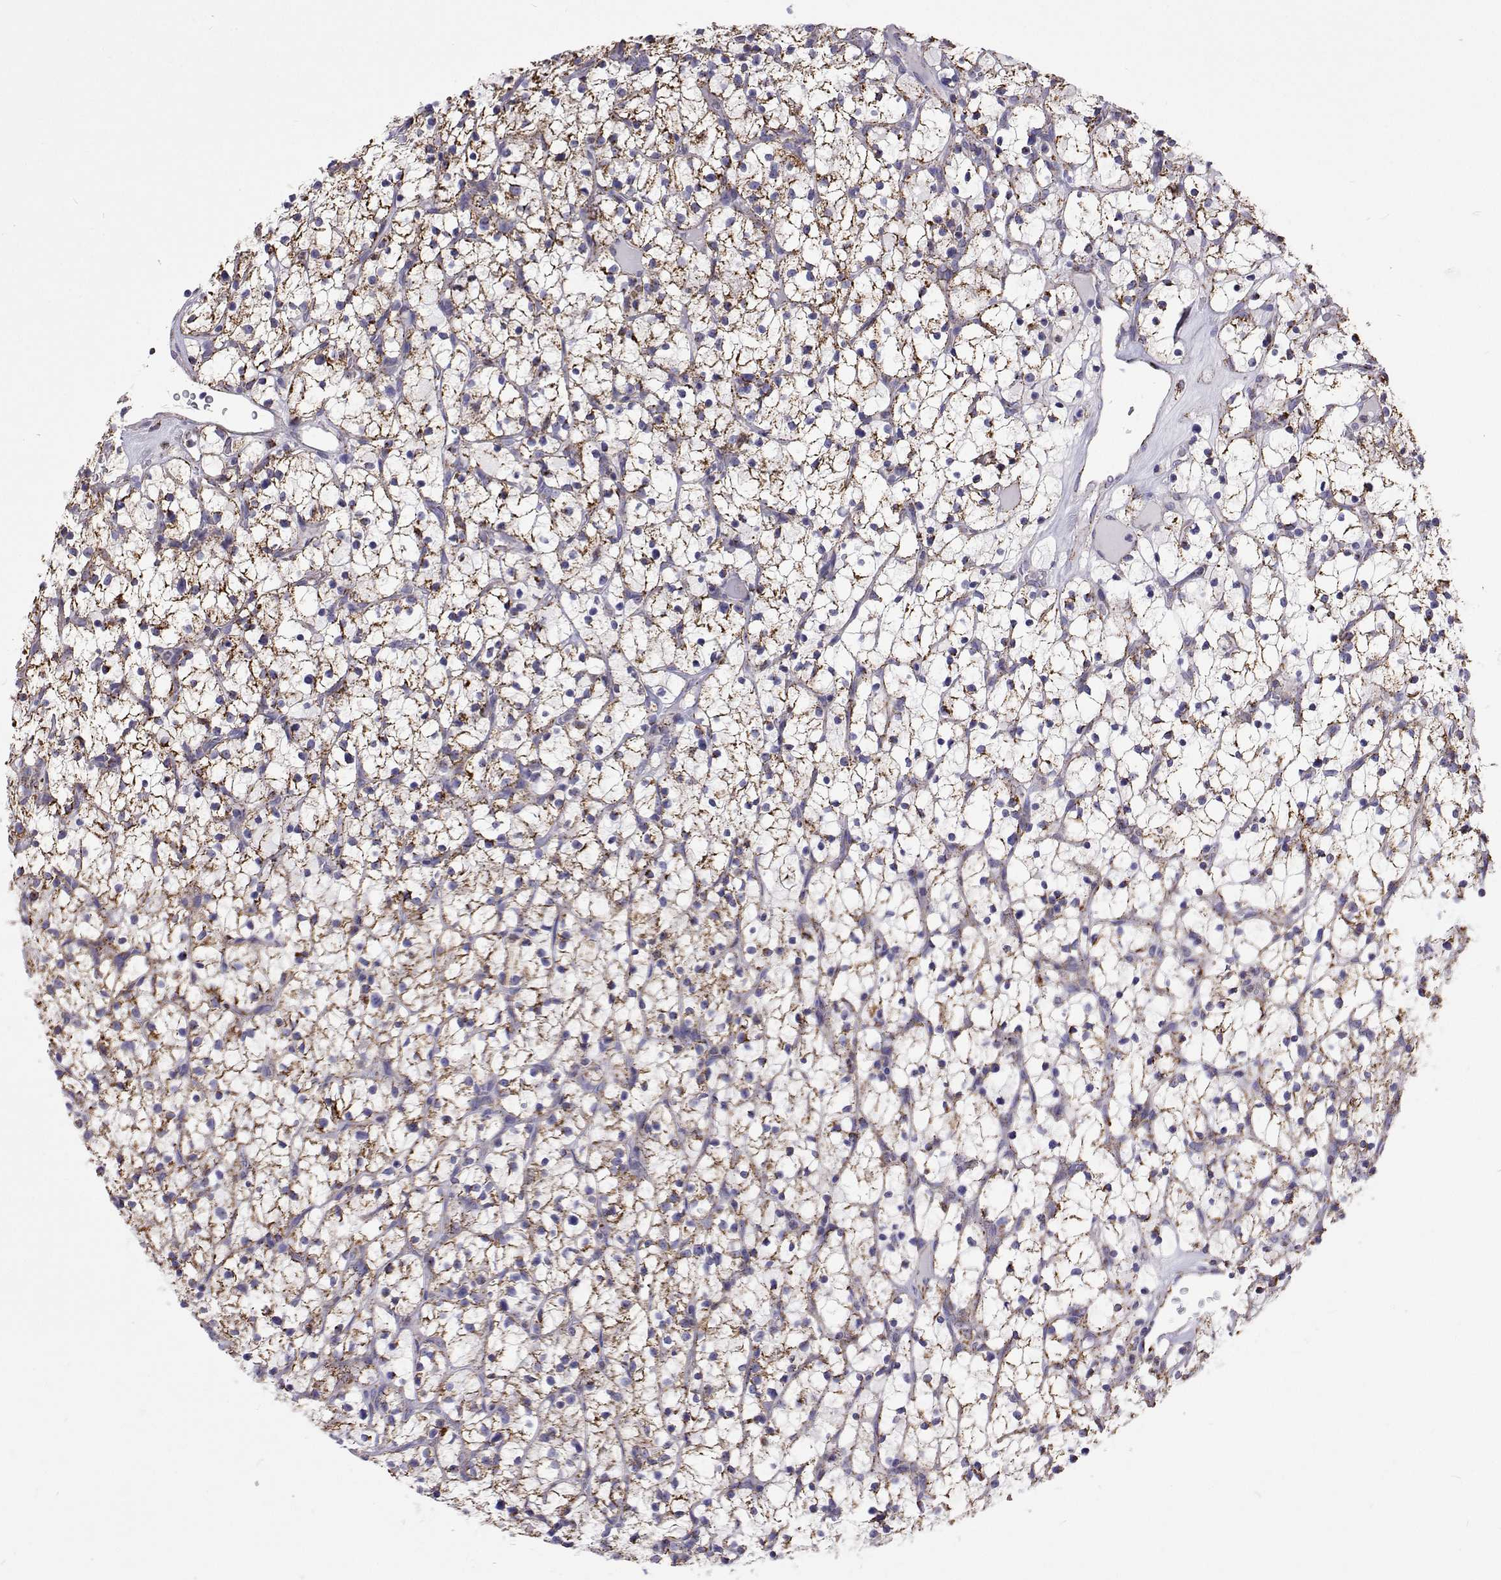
{"staining": {"intensity": "moderate", "quantity": "25%-75%", "location": "cytoplasmic/membranous"}, "tissue": "renal cancer", "cell_type": "Tumor cells", "image_type": "cancer", "snomed": [{"axis": "morphology", "description": "Adenocarcinoma, NOS"}, {"axis": "topography", "description": "Kidney"}], "caption": "Immunohistochemical staining of renal cancer (adenocarcinoma) displays moderate cytoplasmic/membranous protein staining in about 25%-75% of tumor cells.", "gene": "MCCC2", "patient": {"sex": "female", "age": 64}}